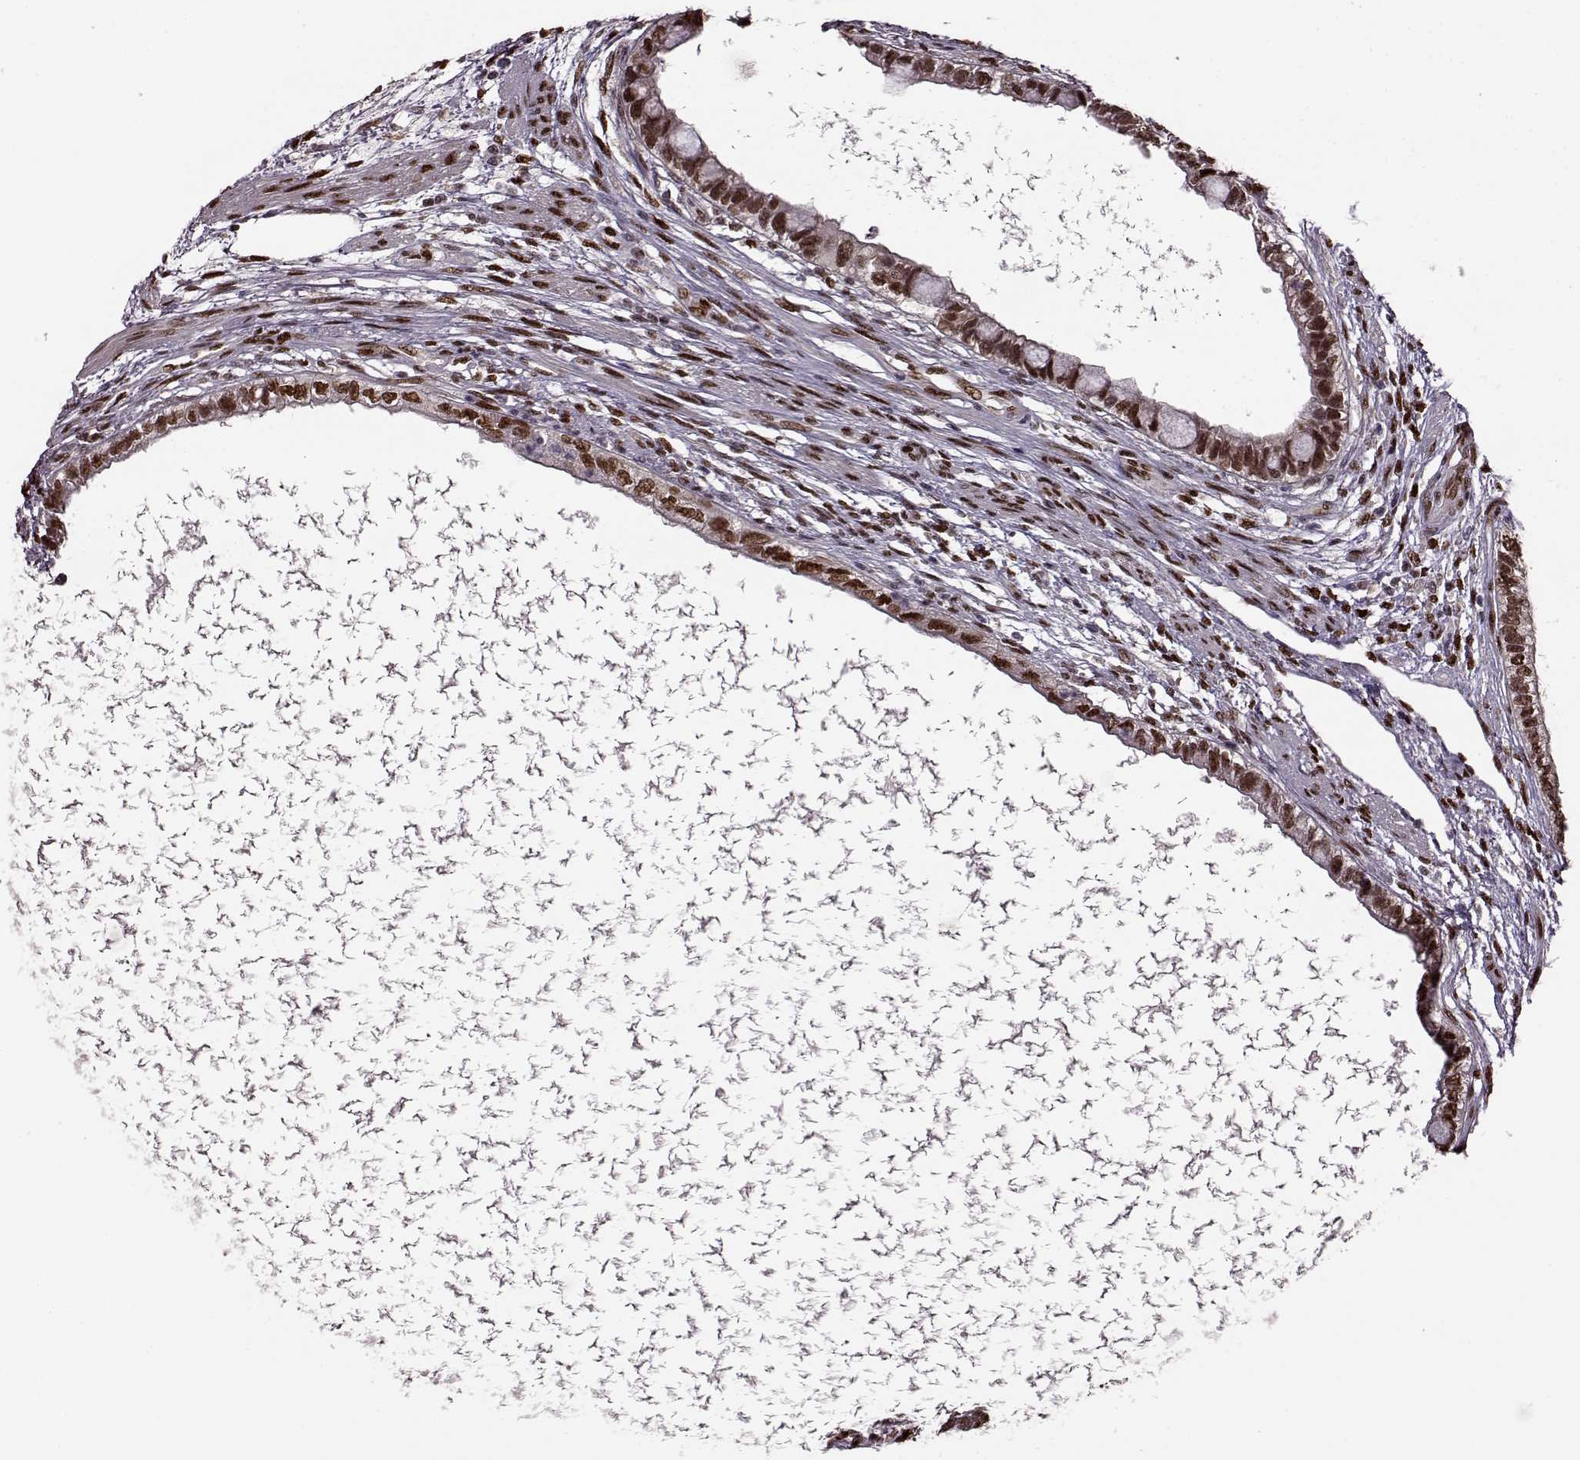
{"staining": {"intensity": "moderate", "quantity": ">75%", "location": "nuclear"}, "tissue": "testis cancer", "cell_type": "Tumor cells", "image_type": "cancer", "snomed": [{"axis": "morphology", "description": "Carcinoma, Embryonal, NOS"}, {"axis": "topography", "description": "Testis"}], "caption": "A medium amount of moderate nuclear expression is identified in approximately >75% of tumor cells in testis embryonal carcinoma tissue.", "gene": "FTO", "patient": {"sex": "male", "age": 26}}